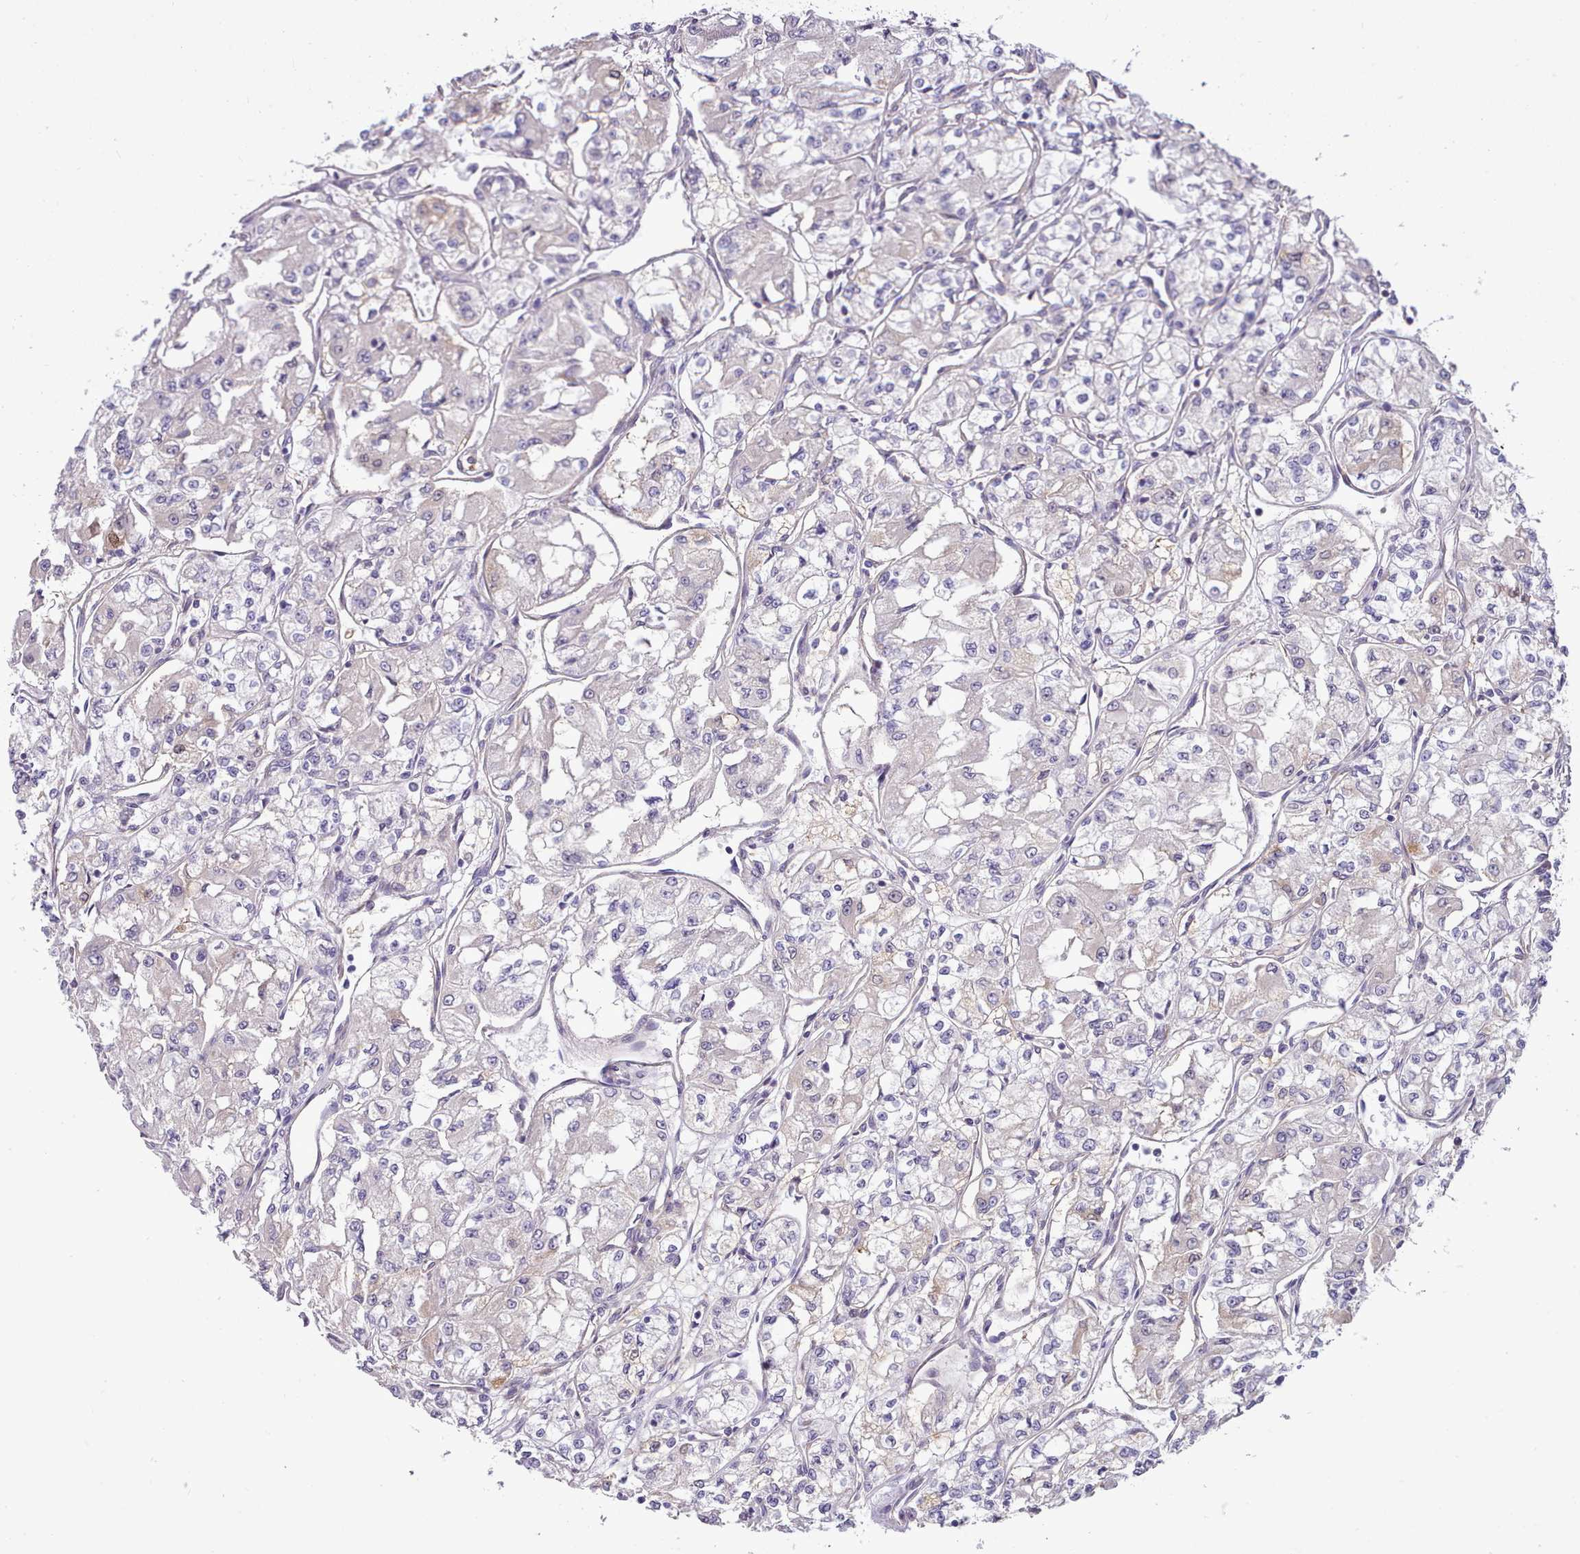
{"staining": {"intensity": "negative", "quantity": "none", "location": "none"}, "tissue": "renal cancer", "cell_type": "Tumor cells", "image_type": "cancer", "snomed": [{"axis": "morphology", "description": "Adenocarcinoma, NOS"}, {"axis": "topography", "description": "Kidney"}], "caption": "An immunohistochemistry micrograph of adenocarcinoma (renal) is shown. There is no staining in tumor cells of adenocarcinoma (renal).", "gene": "HOXB7", "patient": {"sex": "male", "age": 59}}